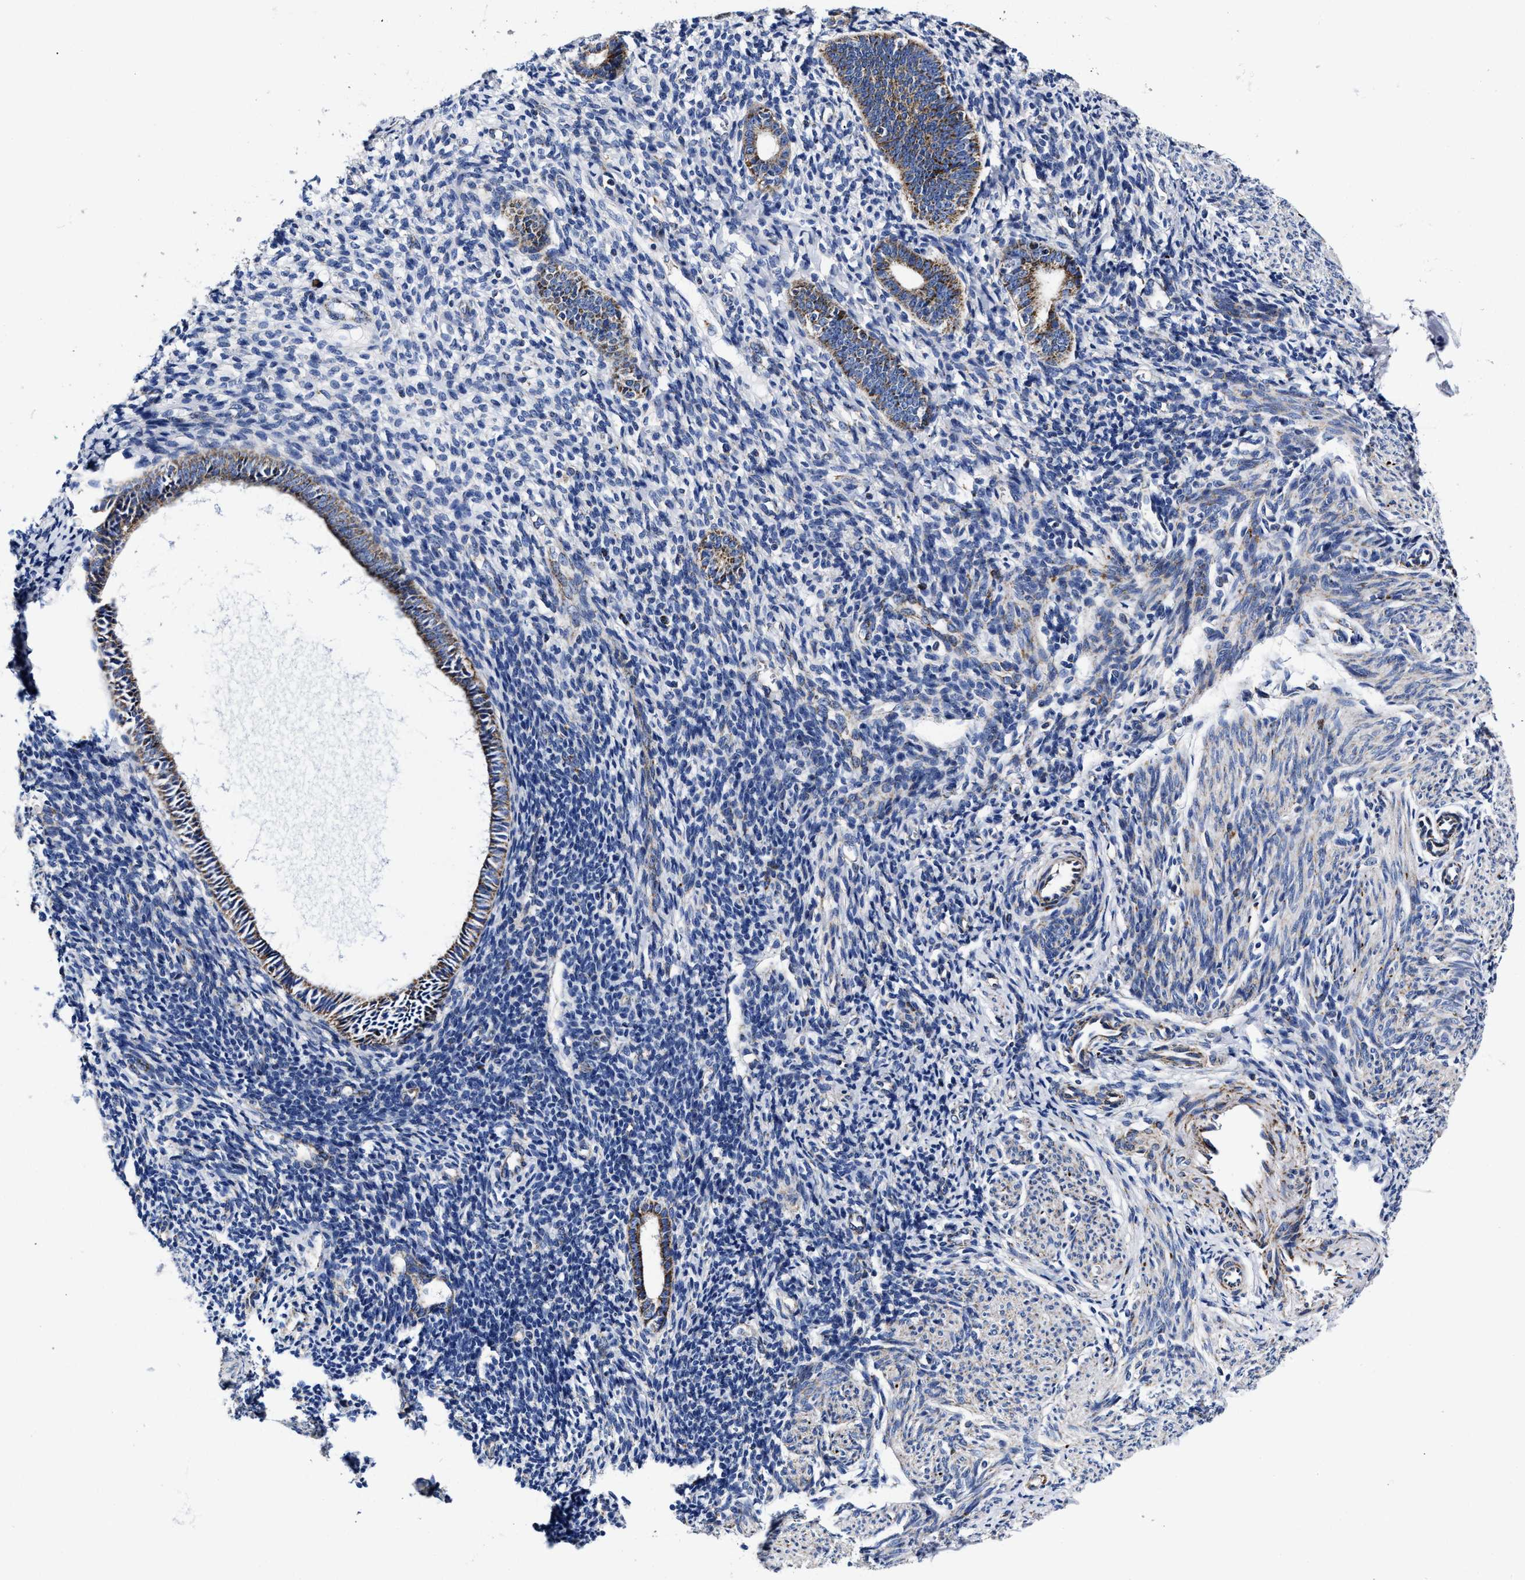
{"staining": {"intensity": "weak", "quantity": "<25%", "location": "cytoplasmic/membranous"}, "tissue": "endometrium", "cell_type": "Cells in endometrial stroma", "image_type": "normal", "snomed": [{"axis": "morphology", "description": "Normal tissue, NOS"}, {"axis": "morphology", "description": "Adenocarcinoma, NOS"}, {"axis": "topography", "description": "Endometrium"}], "caption": "Micrograph shows no protein positivity in cells in endometrial stroma of unremarkable endometrium.", "gene": "HINT2", "patient": {"sex": "female", "age": 57}}